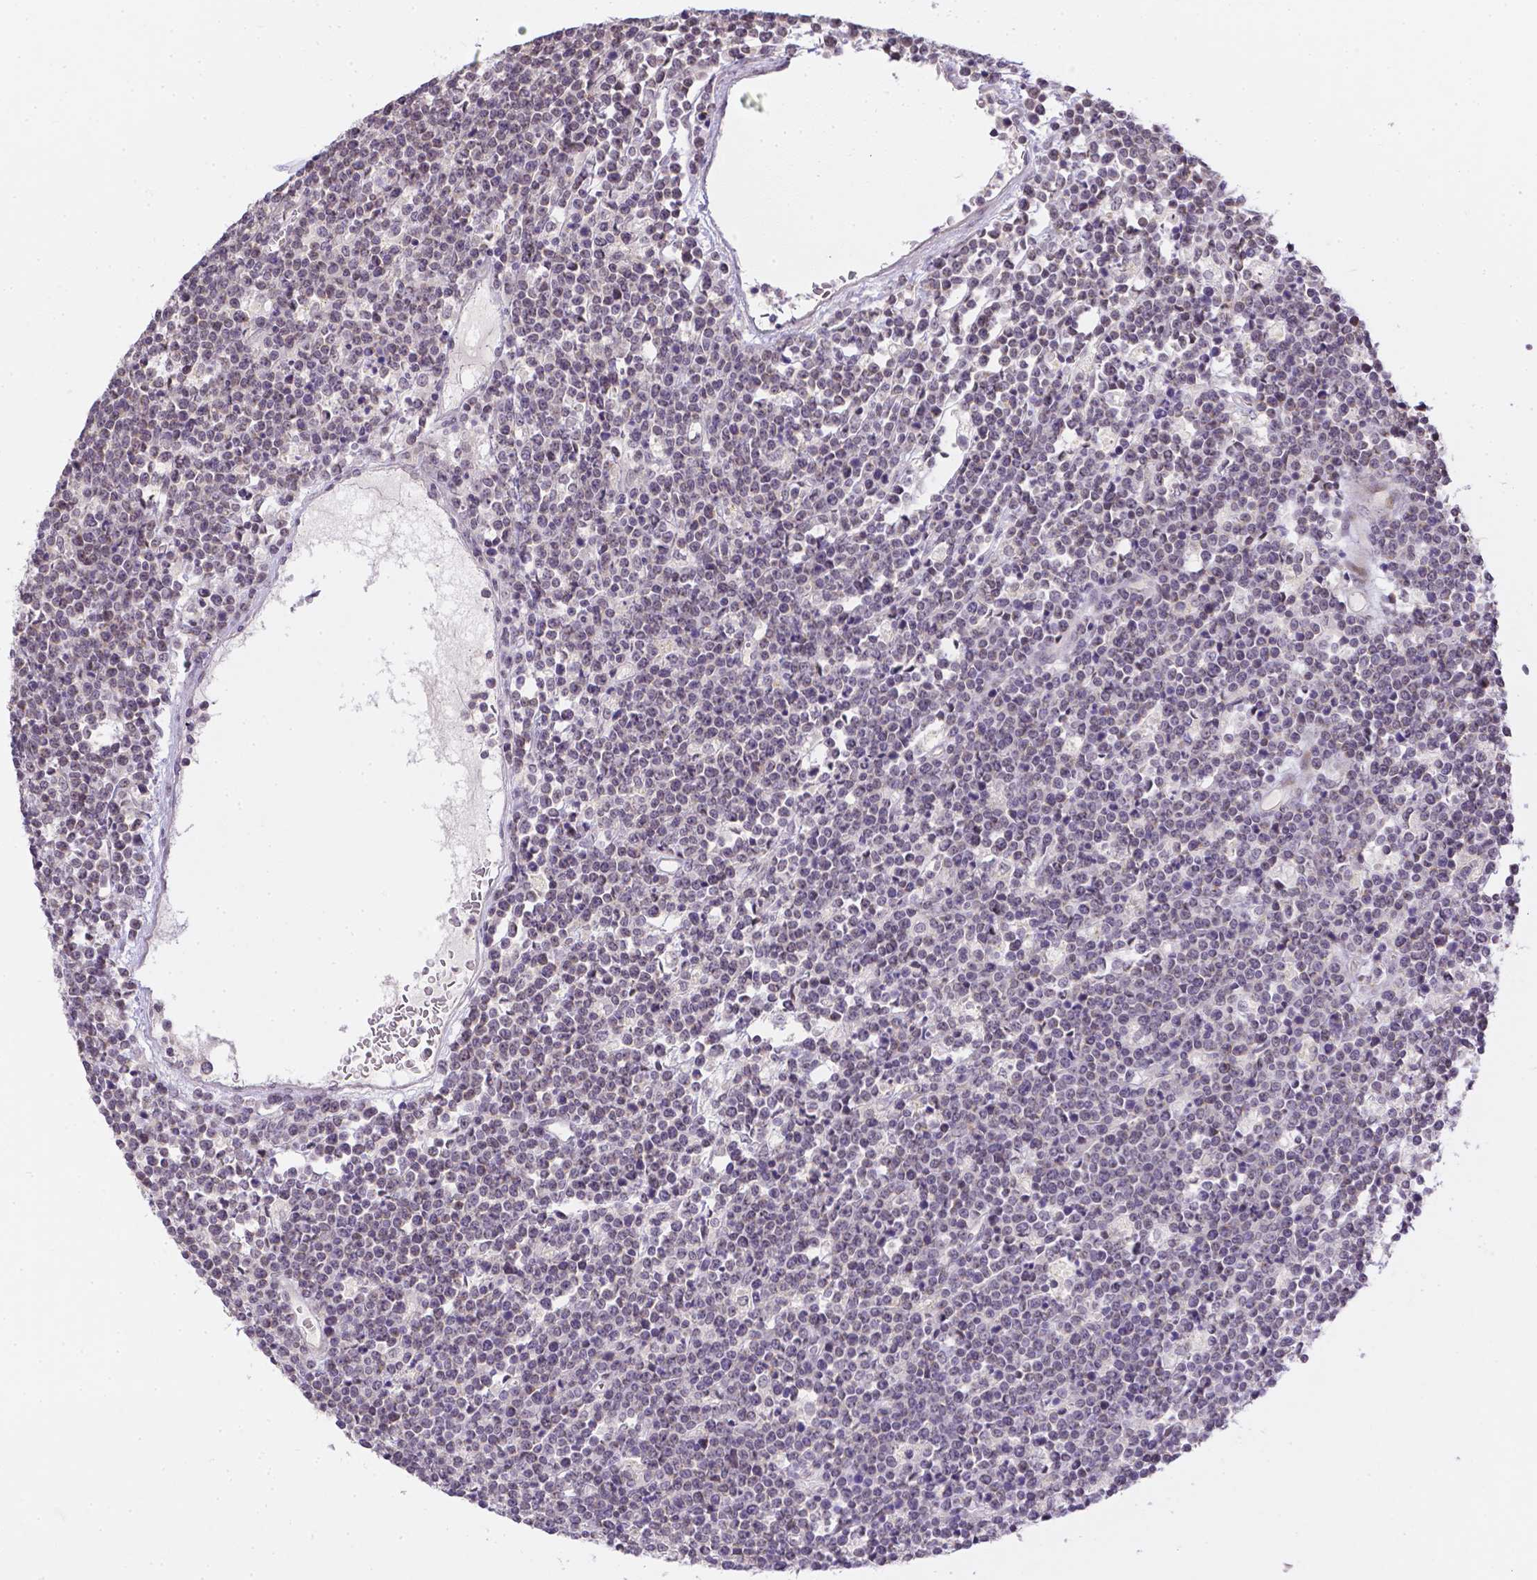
{"staining": {"intensity": "negative", "quantity": "none", "location": "none"}, "tissue": "lymphoma", "cell_type": "Tumor cells", "image_type": "cancer", "snomed": [{"axis": "morphology", "description": "Malignant lymphoma, non-Hodgkin's type, High grade"}, {"axis": "topography", "description": "Ovary"}], "caption": "Malignant lymphoma, non-Hodgkin's type (high-grade) was stained to show a protein in brown. There is no significant staining in tumor cells. (DAB (3,3'-diaminobenzidine) IHC, high magnification).", "gene": "ZNF280B", "patient": {"sex": "female", "age": 56}}